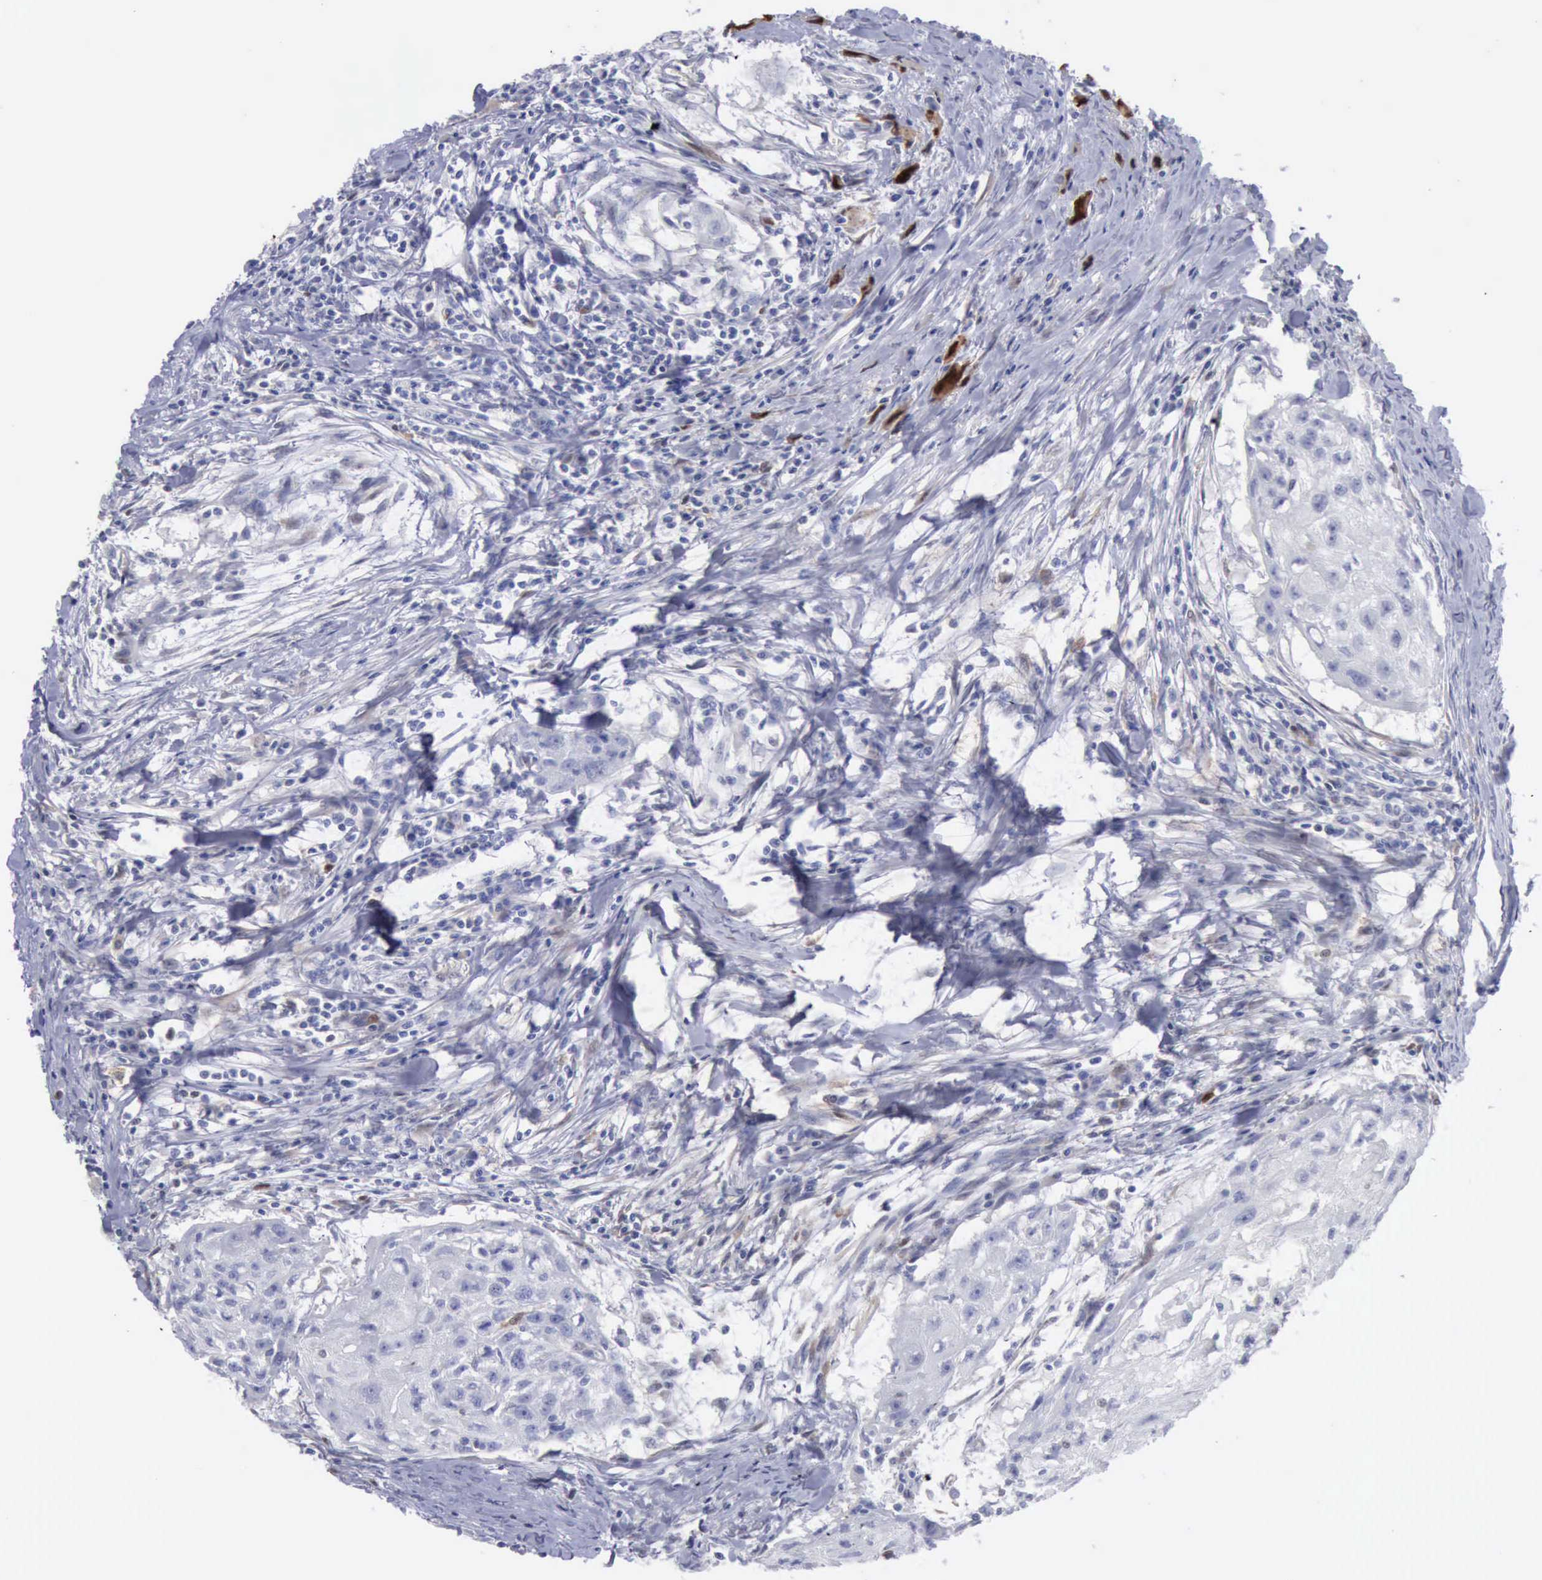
{"staining": {"intensity": "negative", "quantity": "none", "location": "none"}, "tissue": "head and neck cancer", "cell_type": "Tumor cells", "image_type": "cancer", "snomed": [{"axis": "morphology", "description": "Squamous cell carcinoma, NOS"}, {"axis": "topography", "description": "Head-Neck"}], "caption": "The immunohistochemistry (IHC) micrograph has no significant positivity in tumor cells of squamous cell carcinoma (head and neck) tissue.", "gene": "FHL1", "patient": {"sex": "male", "age": 64}}